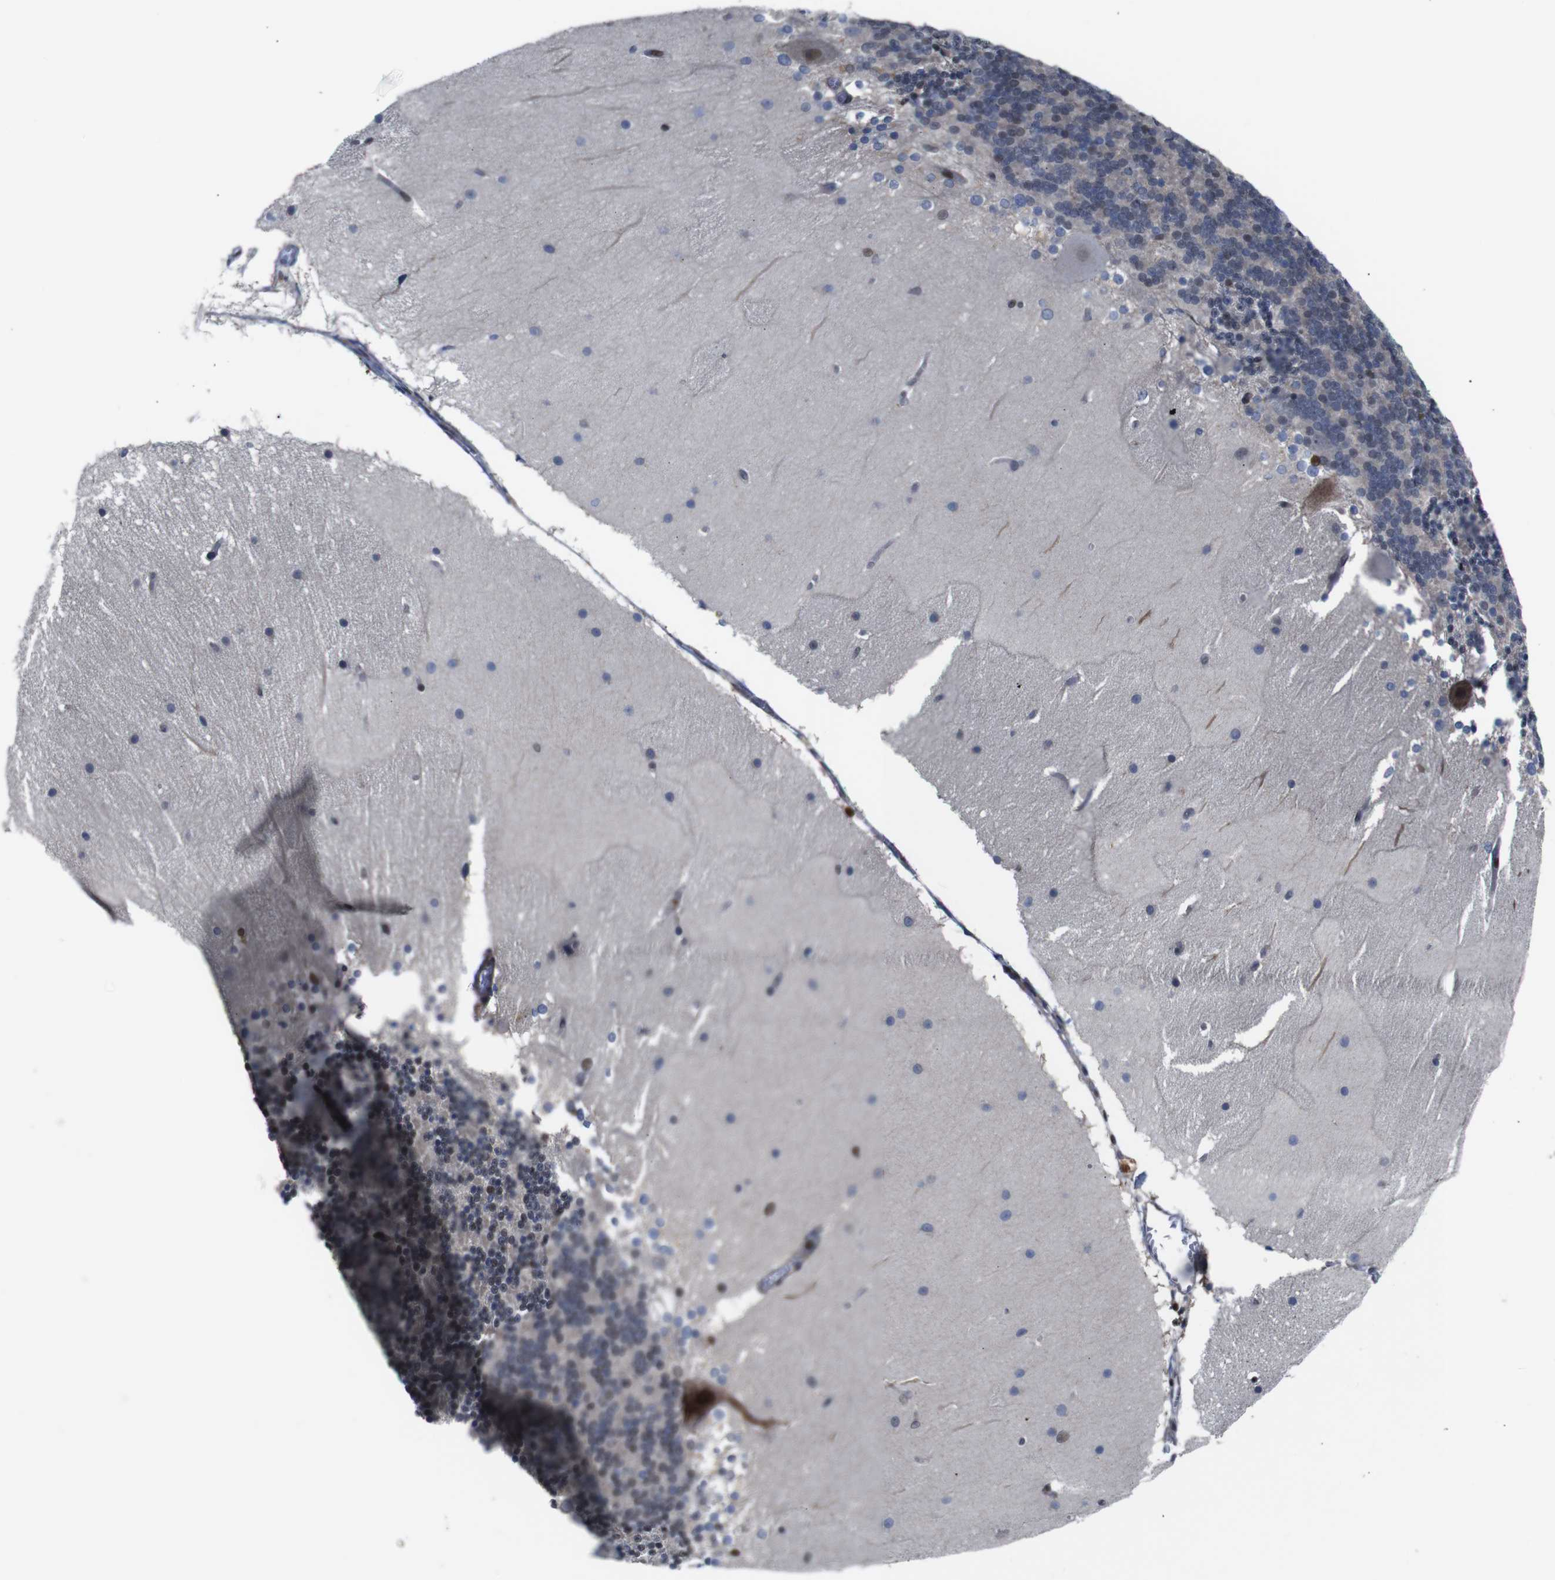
{"staining": {"intensity": "moderate", "quantity": "25%-75%", "location": "nuclear"}, "tissue": "cerebellum", "cell_type": "Cells in granular layer", "image_type": "normal", "snomed": [{"axis": "morphology", "description": "Normal tissue, NOS"}, {"axis": "topography", "description": "Cerebellum"}], "caption": "A histopathology image showing moderate nuclear positivity in about 25%-75% of cells in granular layer in benign cerebellum, as visualized by brown immunohistochemical staining.", "gene": "PTPN1", "patient": {"sex": "female", "age": 19}}